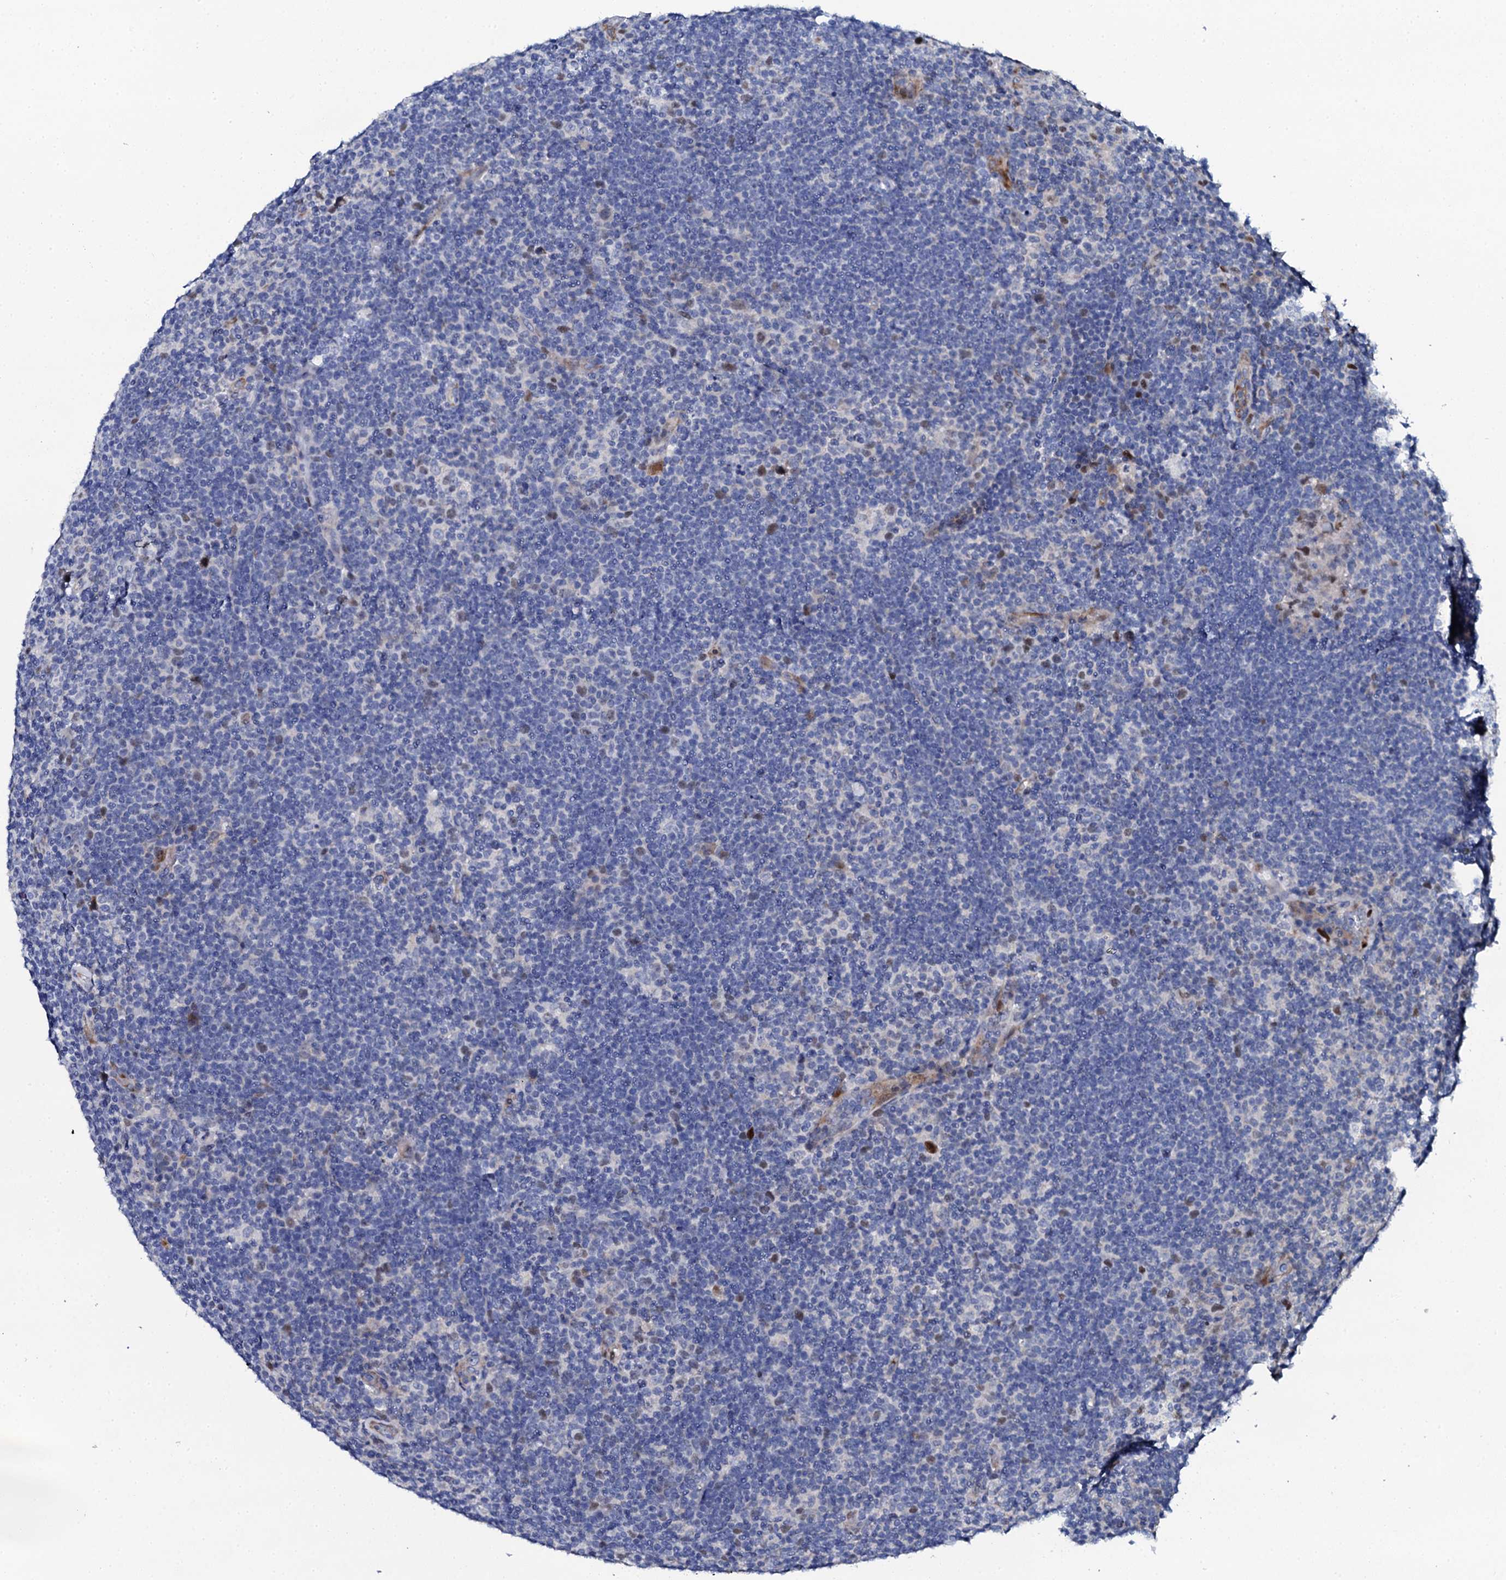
{"staining": {"intensity": "moderate", "quantity": "<25%", "location": "nuclear"}, "tissue": "lymphoma", "cell_type": "Tumor cells", "image_type": "cancer", "snomed": [{"axis": "morphology", "description": "Hodgkin's disease, NOS"}, {"axis": "topography", "description": "Lymph node"}], "caption": "Immunohistochemical staining of lymphoma shows low levels of moderate nuclear staining in approximately <25% of tumor cells.", "gene": "NUDT13", "patient": {"sex": "female", "age": 57}}